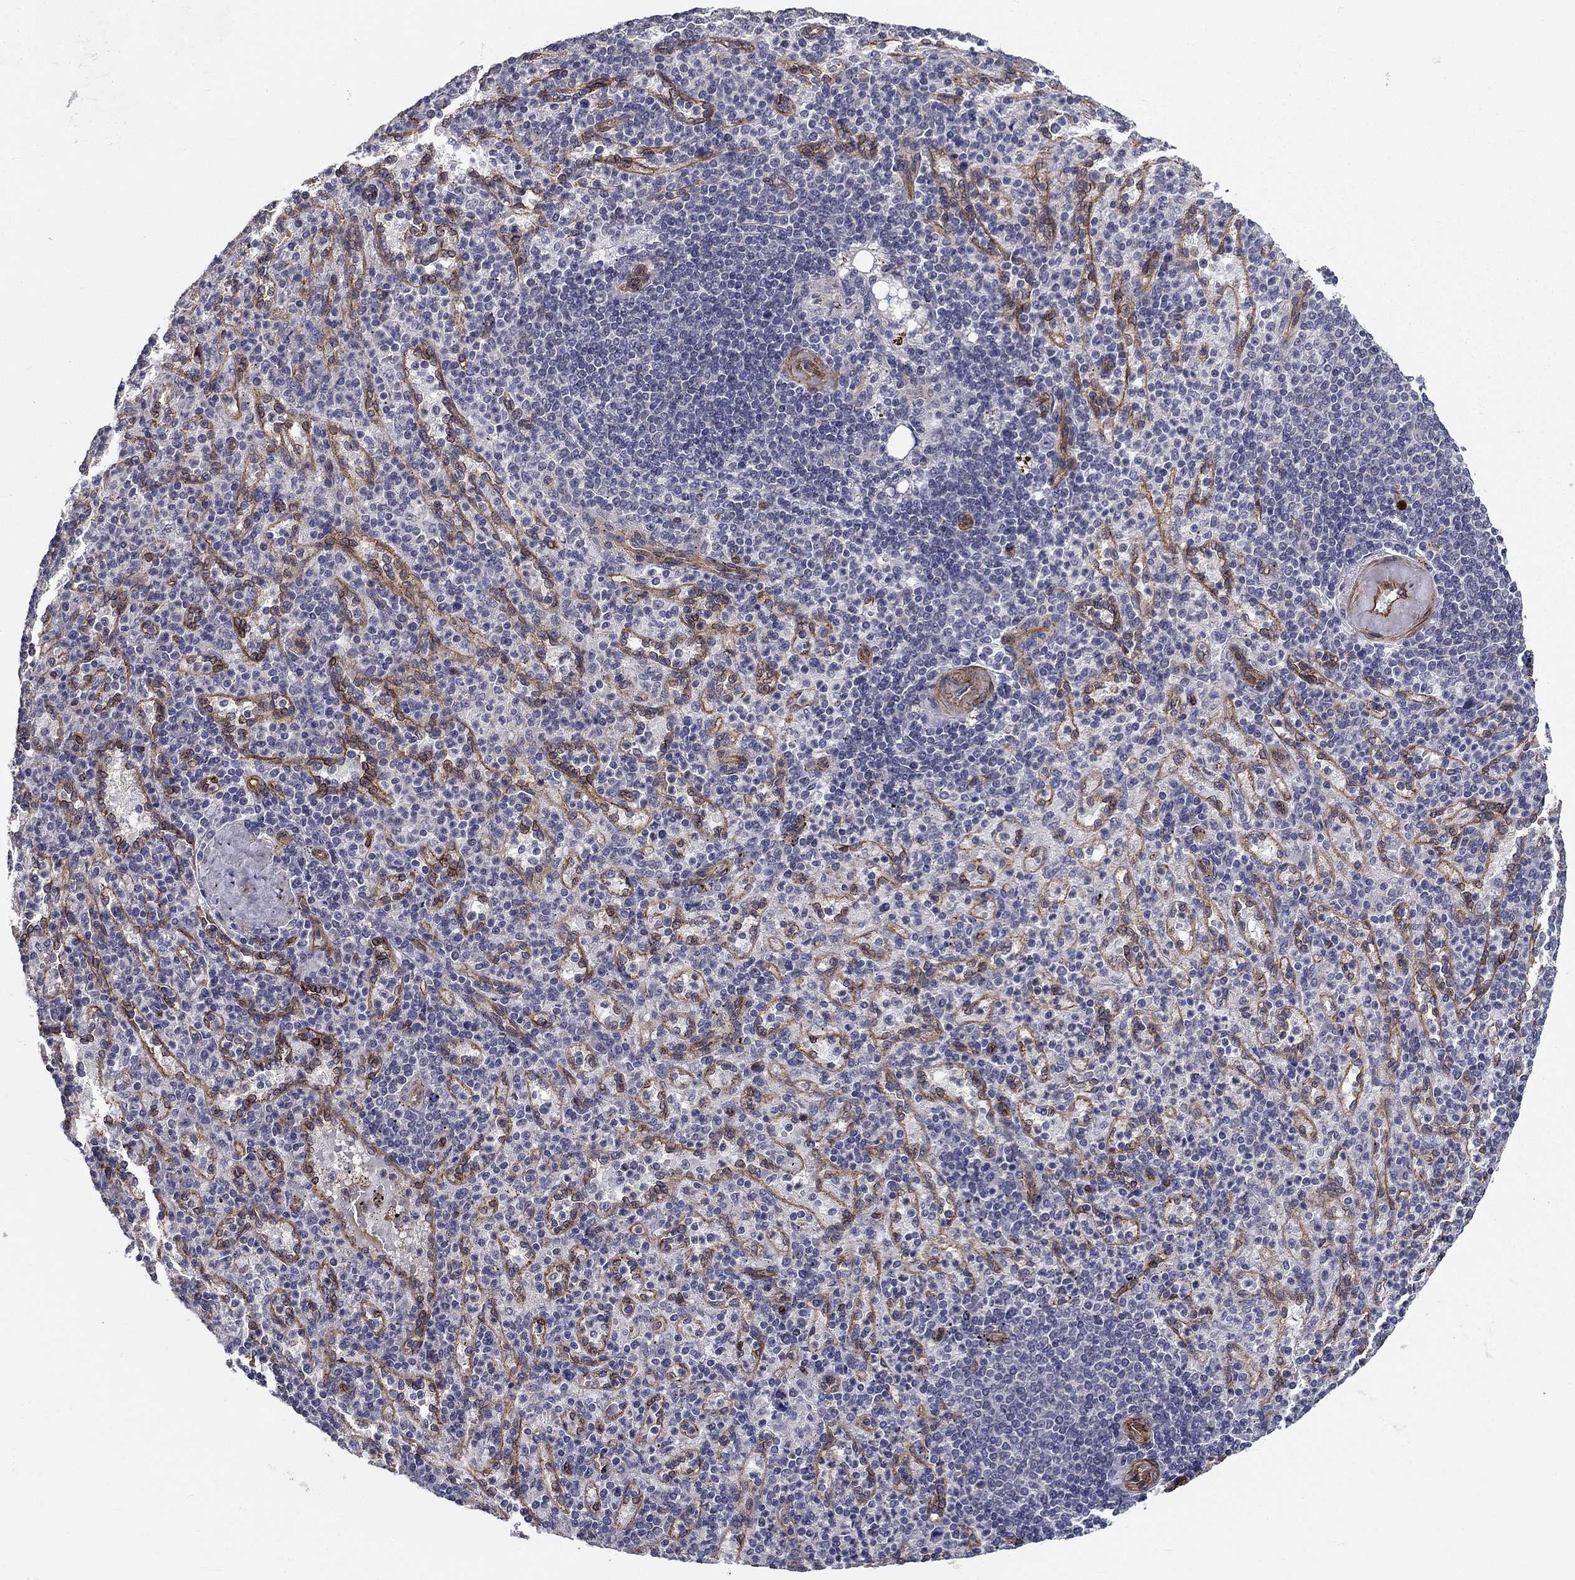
{"staining": {"intensity": "negative", "quantity": "none", "location": "none"}, "tissue": "spleen", "cell_type": "Cells in red pulp", "image_type": "normal", "snomed": [{"axis": "morphology", "description": "Normal tissue, NOS"}, {"axis": "topography", "description": "Spleen"}], "caption": "Immunohistochemistry (IHC) micrograph of unremarkable spleen: human spleen stained with DAB displays no significant protein positivity in cells in red pulp. Nuclei are stained in blue.", "gene": "SYNC", "patient": {"sex": "female", "age": 74}}